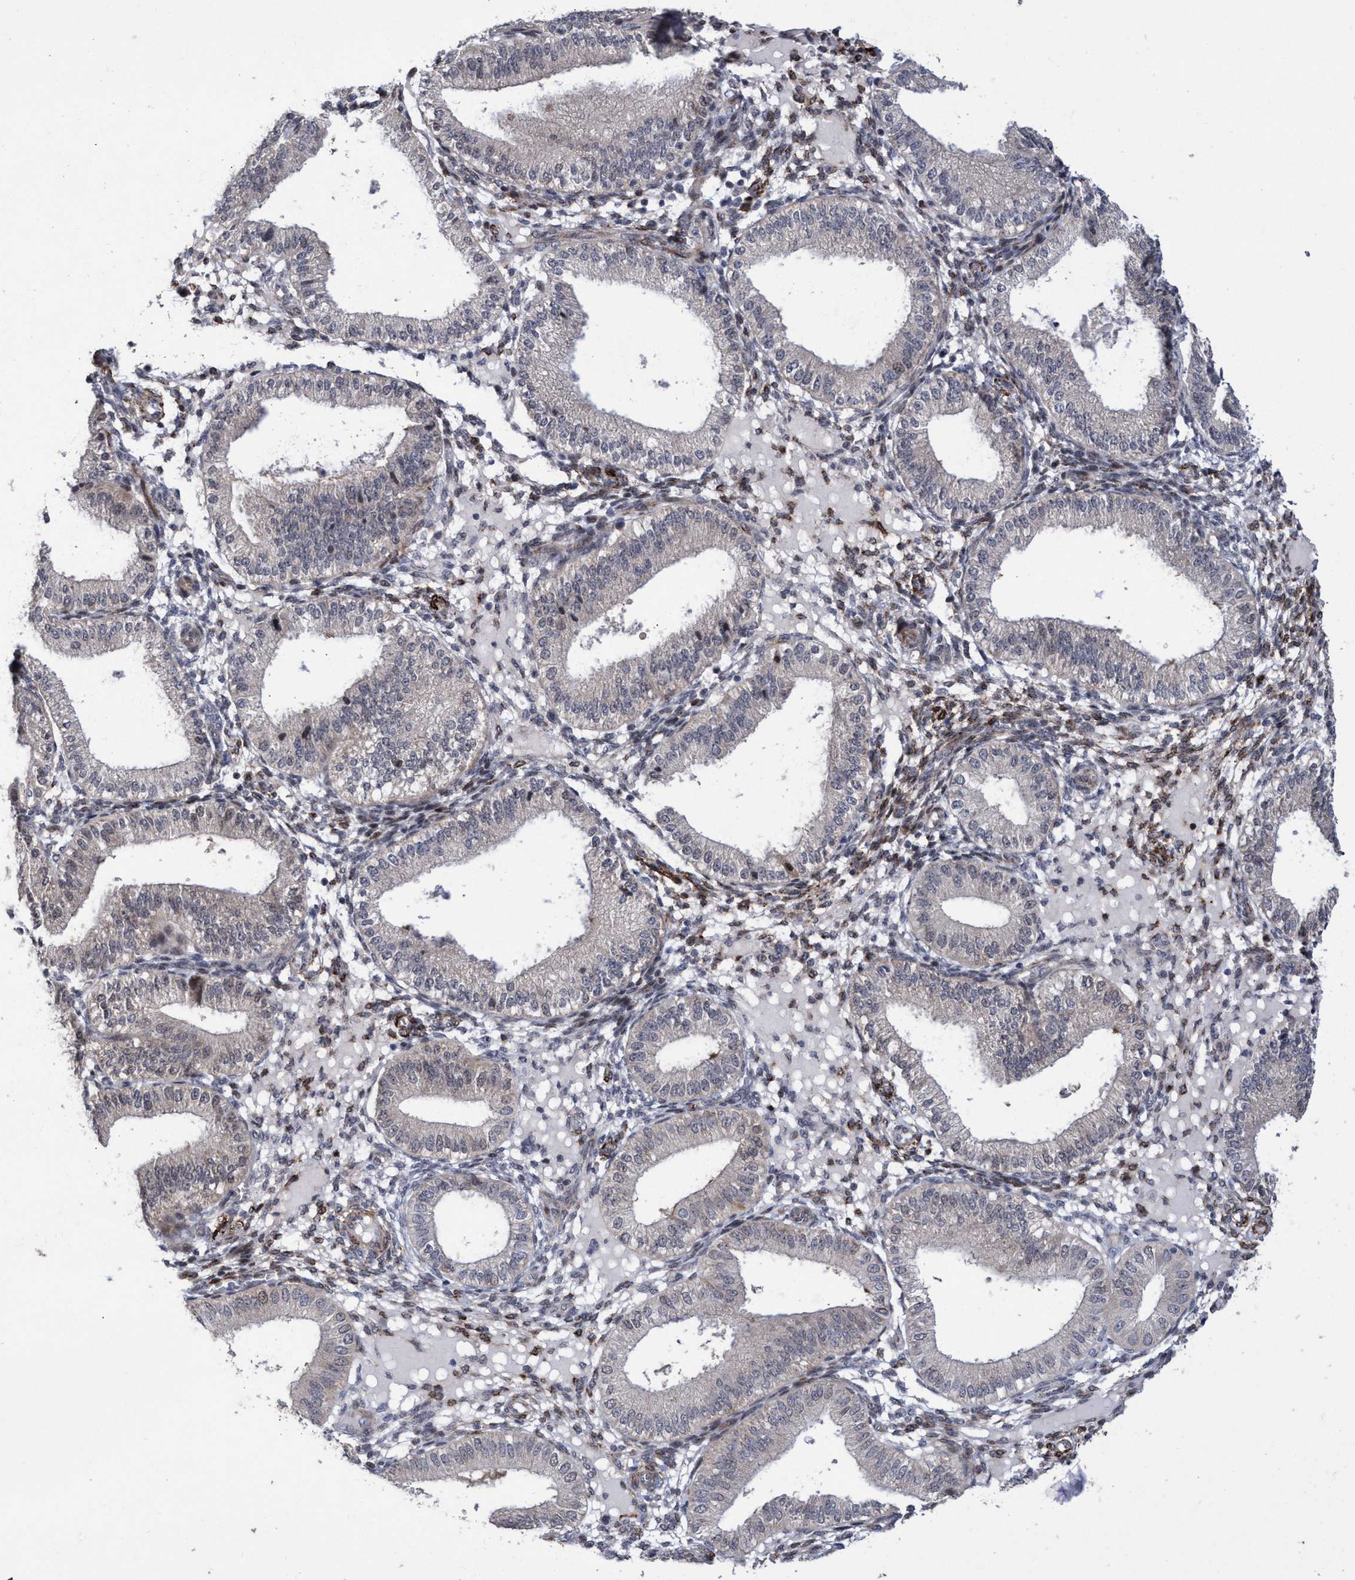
{"staining": {"intensity": "moderate", "quantity": "<25%", "location": "cytoplasmic/membranous"}, "tissue": "endometrium", "cell_type": "Cells in endometrial stroma", "image_type": "normal", "snomed": [{"axis": "morphology", "description": "Normal tissue, NOS"}, {"axis": "topography", "description": "Endometrium"}], "caption": "Immunohistochemistry staining of normal endometrium, which shows low levels of moderate cytoplasmic/membranous staining in about <25% of cells in endometrial stroma indicating moderate cytoplasmic/membranous protein staining. The staining was performed using DAB (brown) for protein detection and nuclei were counterstained in hematoxylin (blue).", "gene": "ZNF750", "patient": {"sex": "female", "age": 39}}